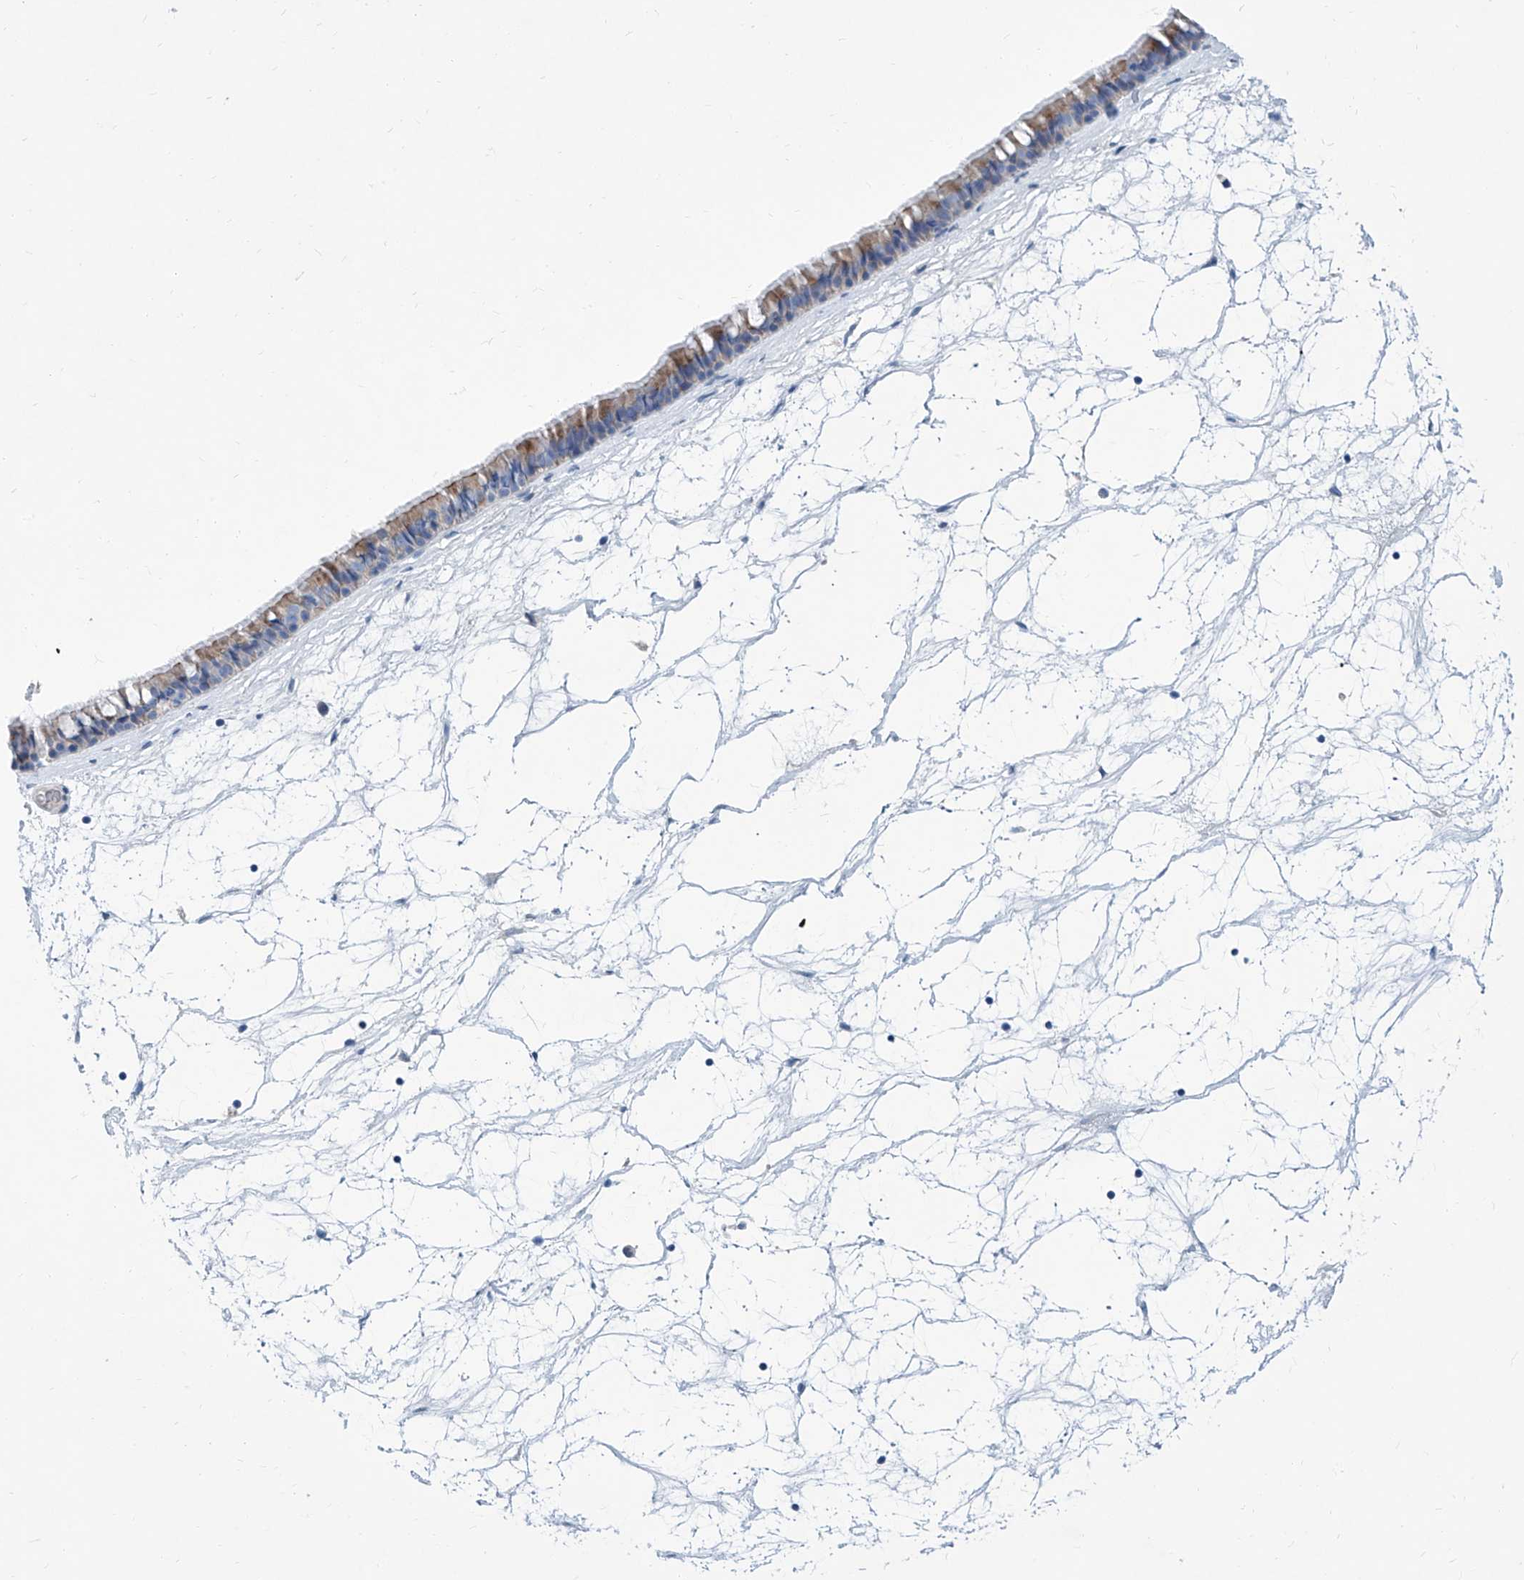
{"staining": {"intensity": "weak", "quantity": "25%-75%", "location": "cytoplasmic/membranous"}, "tissue": "nasopharynx", "cell_type": "Respiratory epithelial cells", "image_type": "normal", "snomed": [{"axis": "morphology", "description": "Normal tissue, NOS"}, {"axis": "topography", "description": "Nasopharynx"}], "caption": "Respiratory epithelial cells display low levels of weak cytoplasmic/membranous expression in about 25%-75% of cells in benign nasopharynx.", "gene": "ZNF519", "patient": {"sex": "male", "age": 64}}